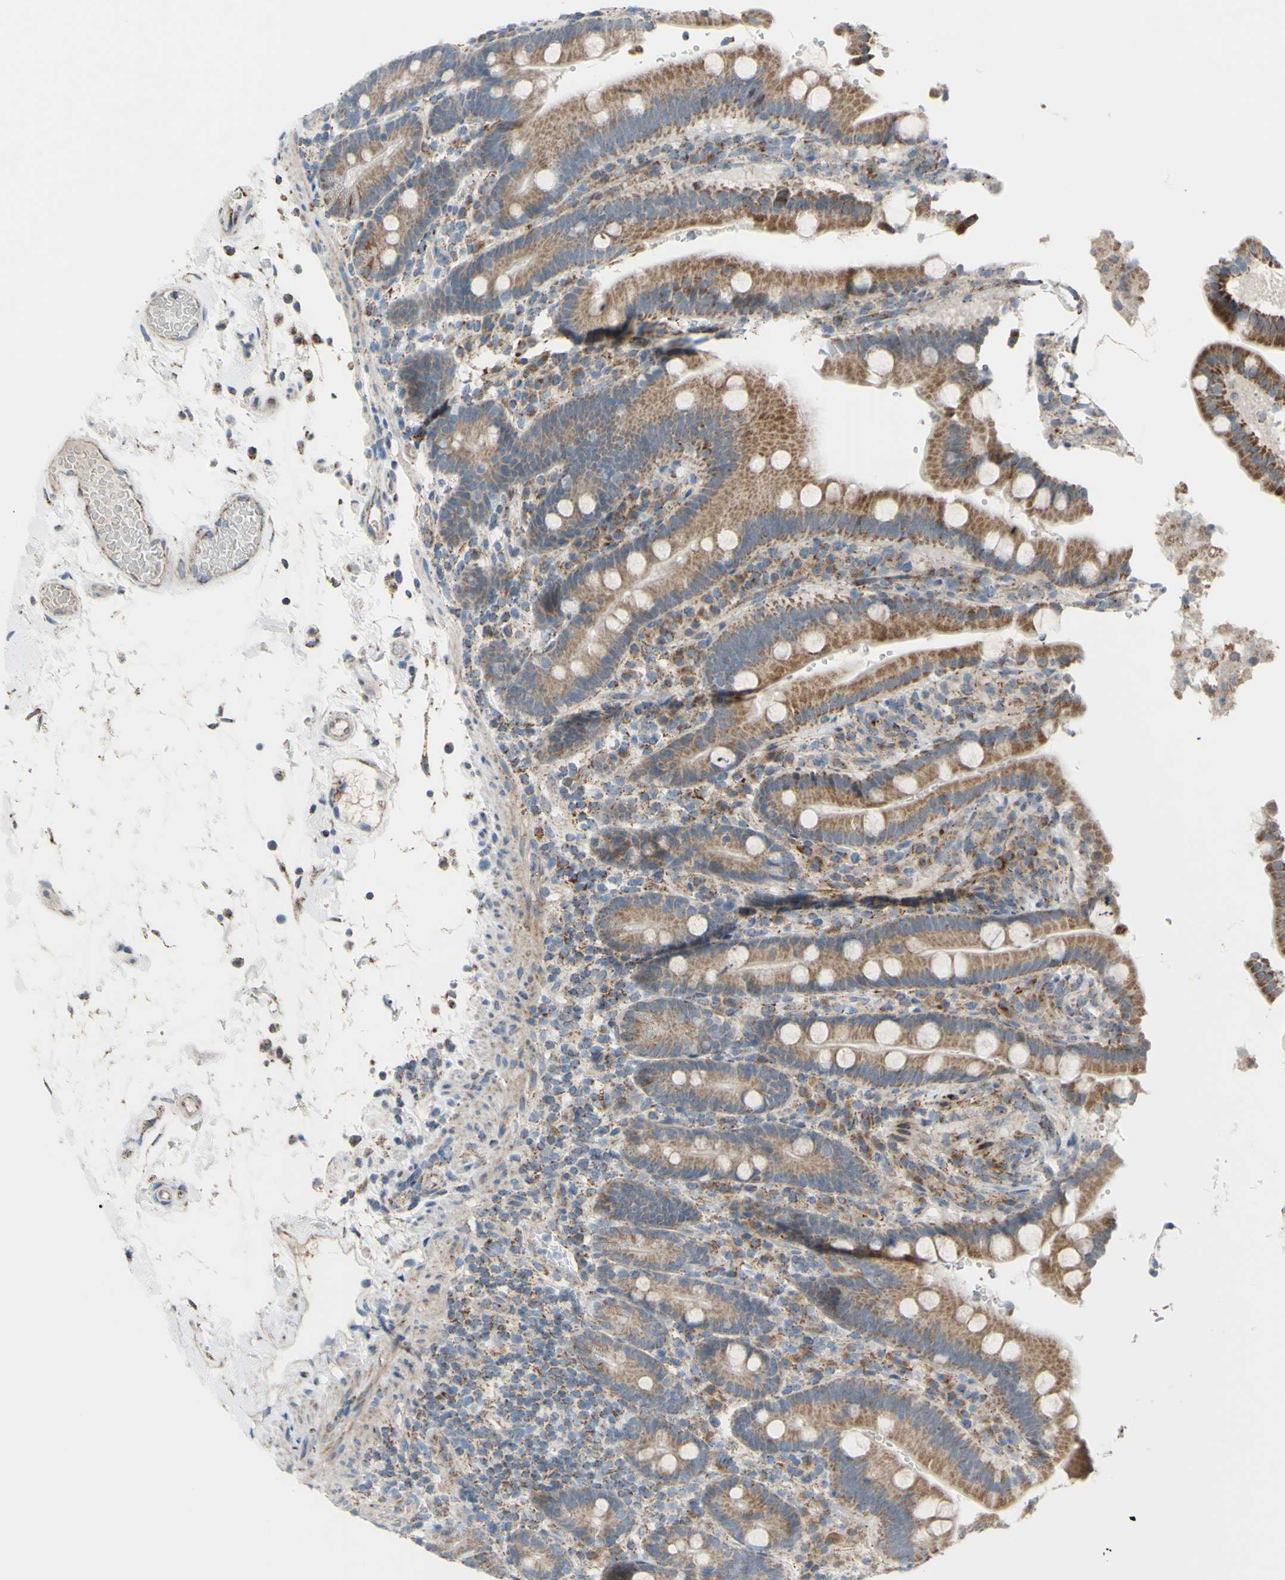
{"staining": {"intensity": "moderate", "quantity": ">75%", "location": "cytoplasmic/membranous"}, "tissue": "duodenum", "cell_type": "Glandular cells", "image_type": "normal", "snomed": [{"axis": "morphology", "description": "Normal tissue, NOS"}, {"axis": "topography", "description": "Small intestine, NOS"}], "caption": "An immunohistochemistry (IHC) image of unremarkable tissue is shown. Protein staining in brown highlights moderate cytoplasmic/membranous positivity in duodenum within glandular cells.", "gene": "GLT8D1", "patient": {"sex": "female", "age": 71}}